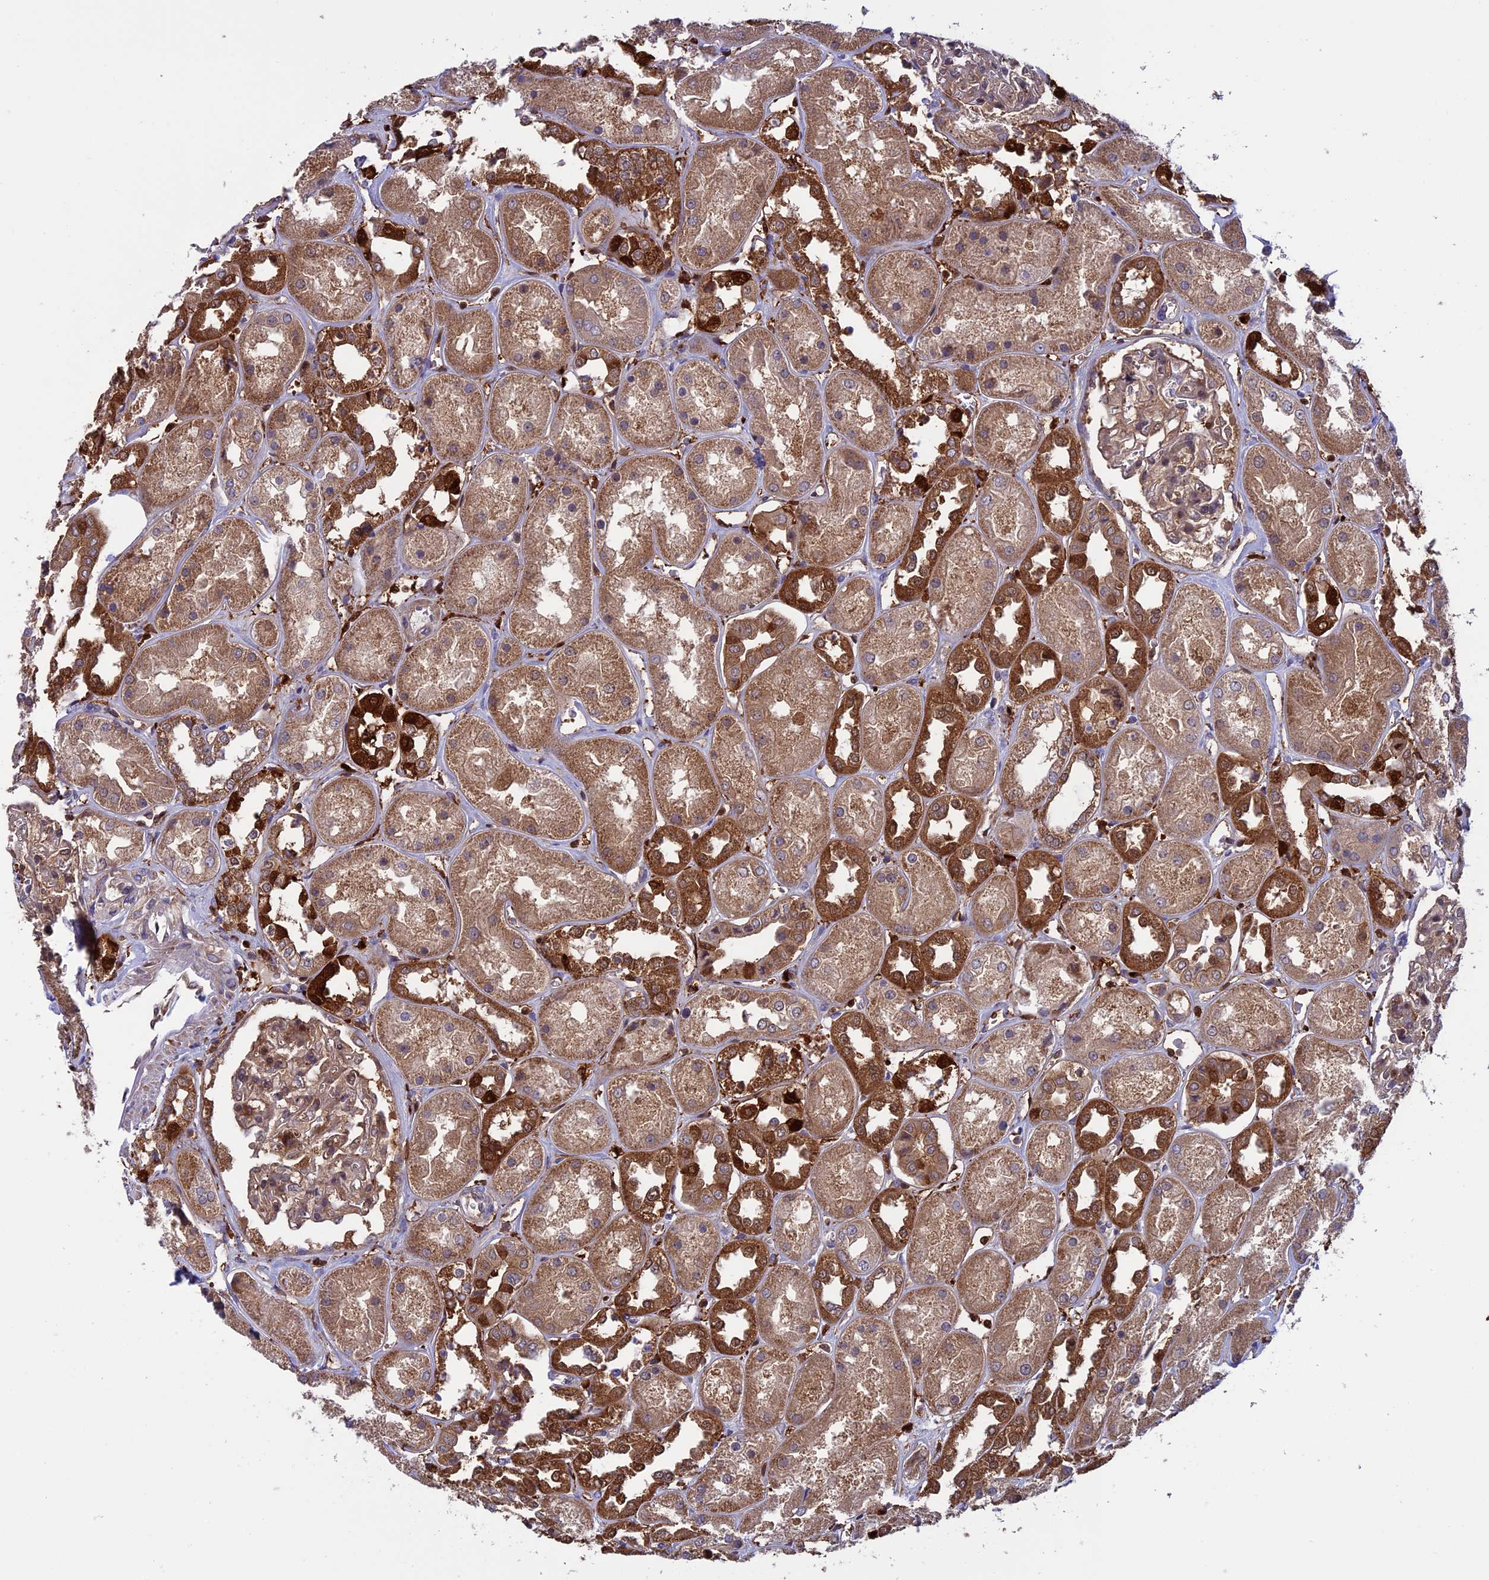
{"staining": {"intensity": "moderate", "quantity": "25%-75%", "location": "cytoplasmic/membranous"}, "tissue": "kidney", "cell_type": "Cells in glomeruli", "image_type": "normal", "snomed": [{"axis": "morphology", "description": "Normal tissue, NOS"}, {"axis": "topography", "description": "Kidney"}], "caption": "High-power microscopy captured an immunohistochemistry photomicrograph of benign kidney, revealing moderate cytoplasmic/membranous positivity in about 25%-75% of cells in glomeruli.", "gene": "ARHGAP18", "patient": {"sex": "male", "age": 70}}